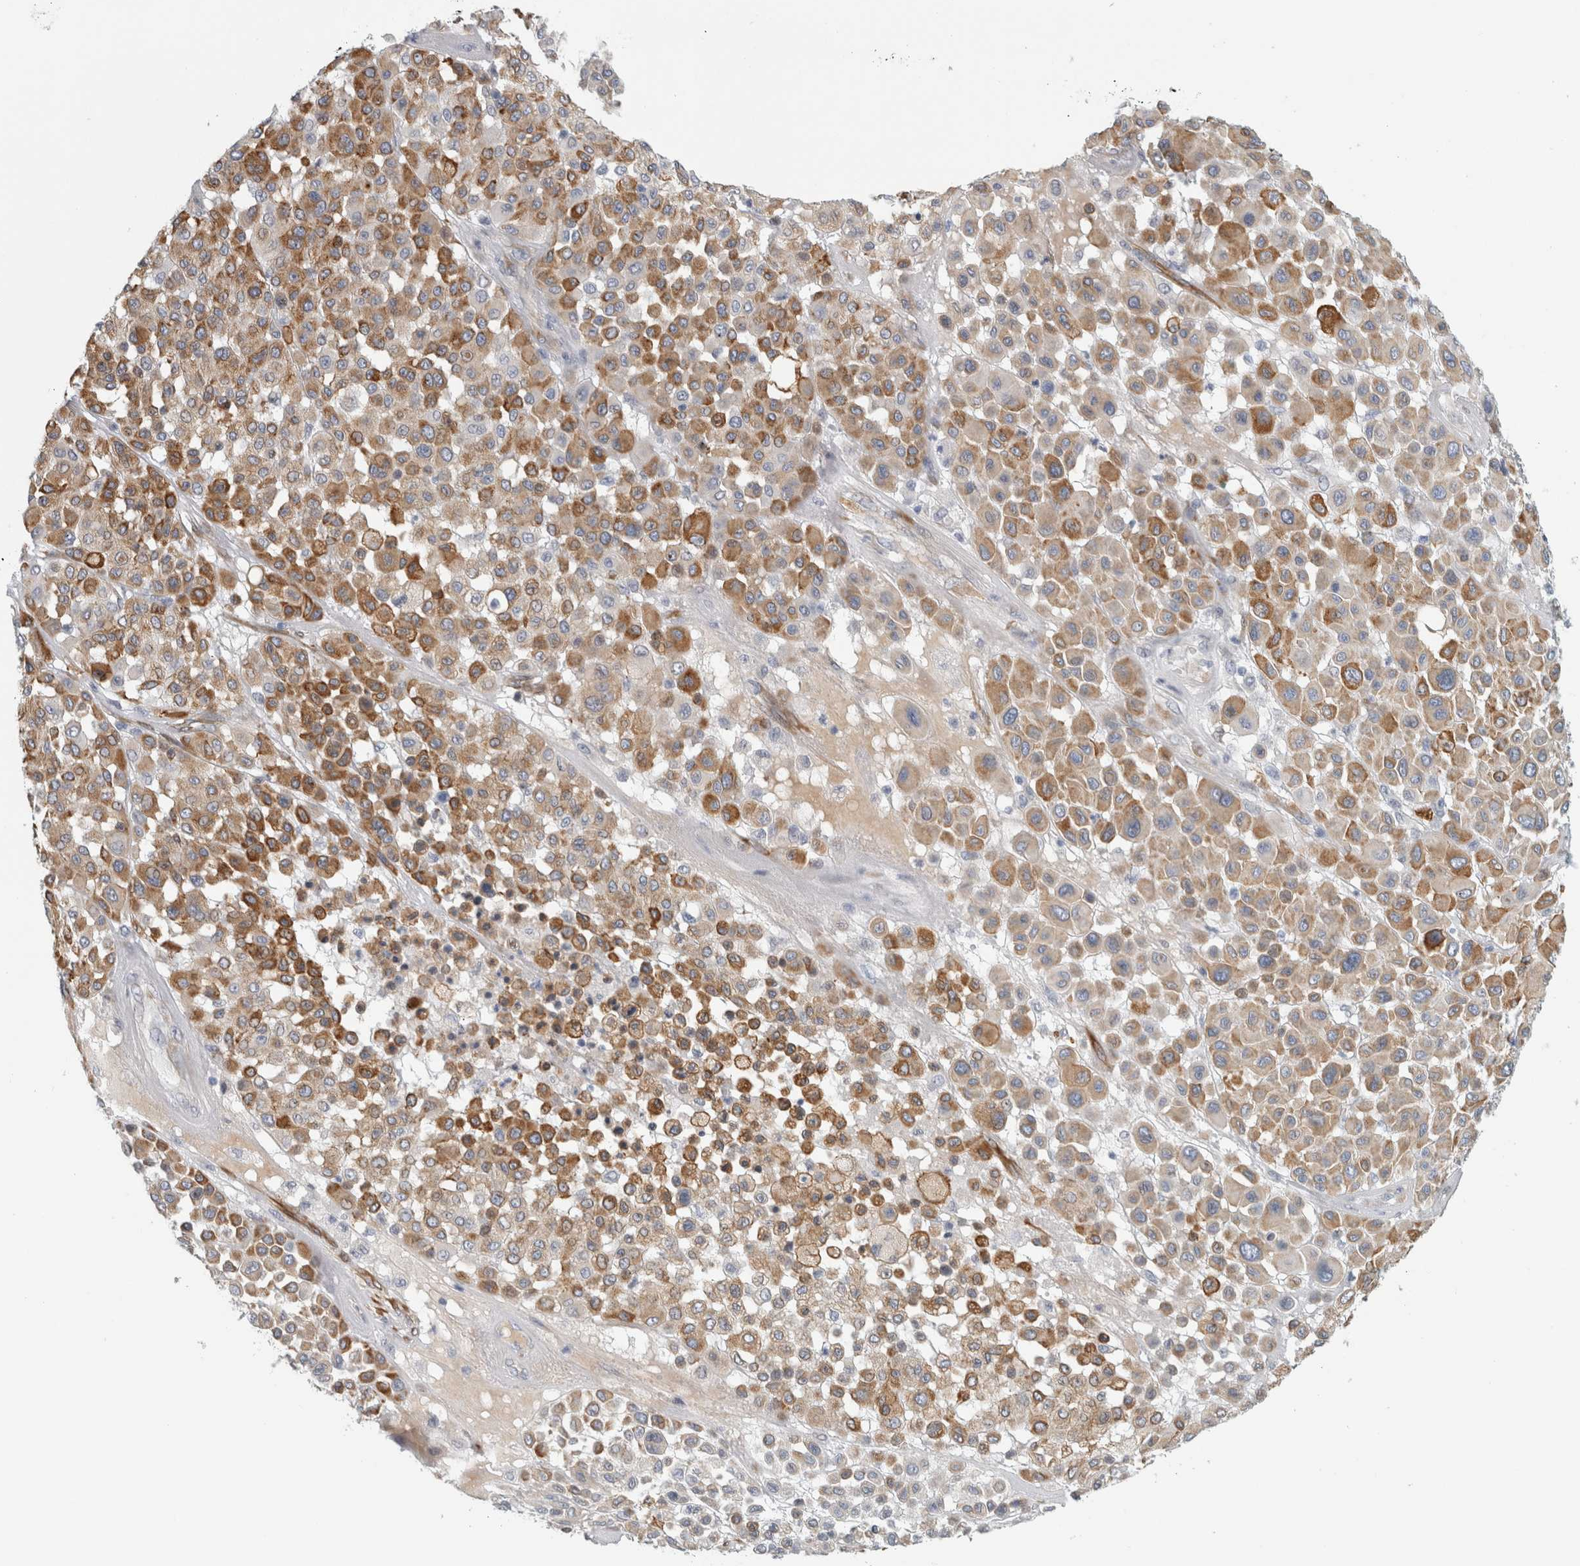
{"staining": {"intensity": "moderate", "quantity": ">75%", "location": "cytoplasmic/membranous"}, "tissue": "melanoma", "cell_type": "Tumor cells", "image_type": "cancer", "snomed": [{"axis": "morphology", "description": "Malignant melanoma, Metastatic site"}, {"axis": "topography", "description": "Soft tissue"}], "caption": "IHC micrograph of melanoma stained for a protein (brown), which displays medium levels of moderate cytoplasmic/membranous staining in approximately >75% of tumor cells.", "gene": "B3GNT3", "patient": {"sex": "male", "age": 41}}